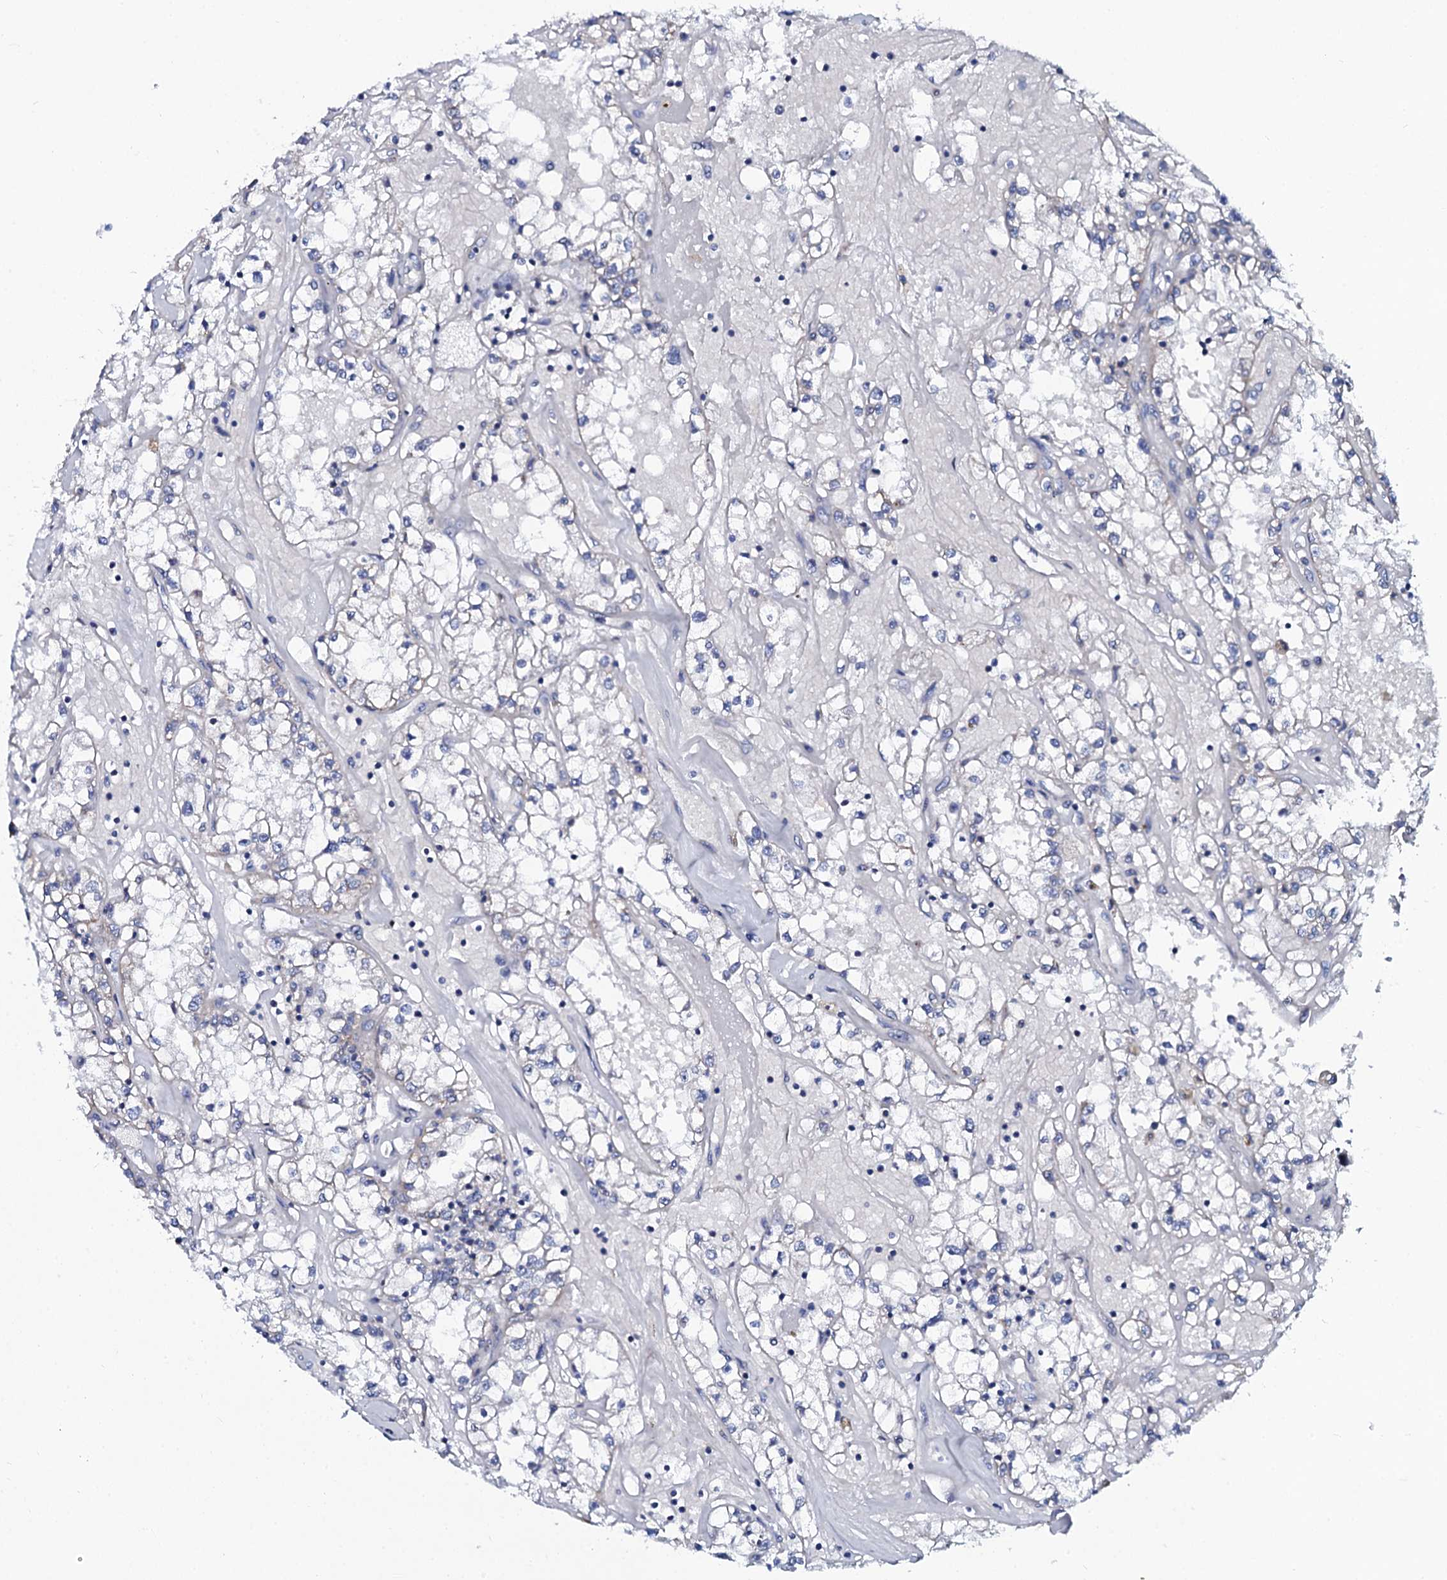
{"staining": {"intensity": "negative", "quantity": "none", "location": "none"}, "tissue": "renal cancer", "cell_type": "Tumor cells", "image_type": "cancer", "snomed": [{"axis": "morphology", "description": "Adenocarcinoma, NOS"}, {"axis": "topography", "description": "Kidney"}], "caption": "Immunohistochemistry of renal cancer shows no staining in tumor cells.", "gene": "SLC37A4", "patient": {"sex": "male", "age": 56}}